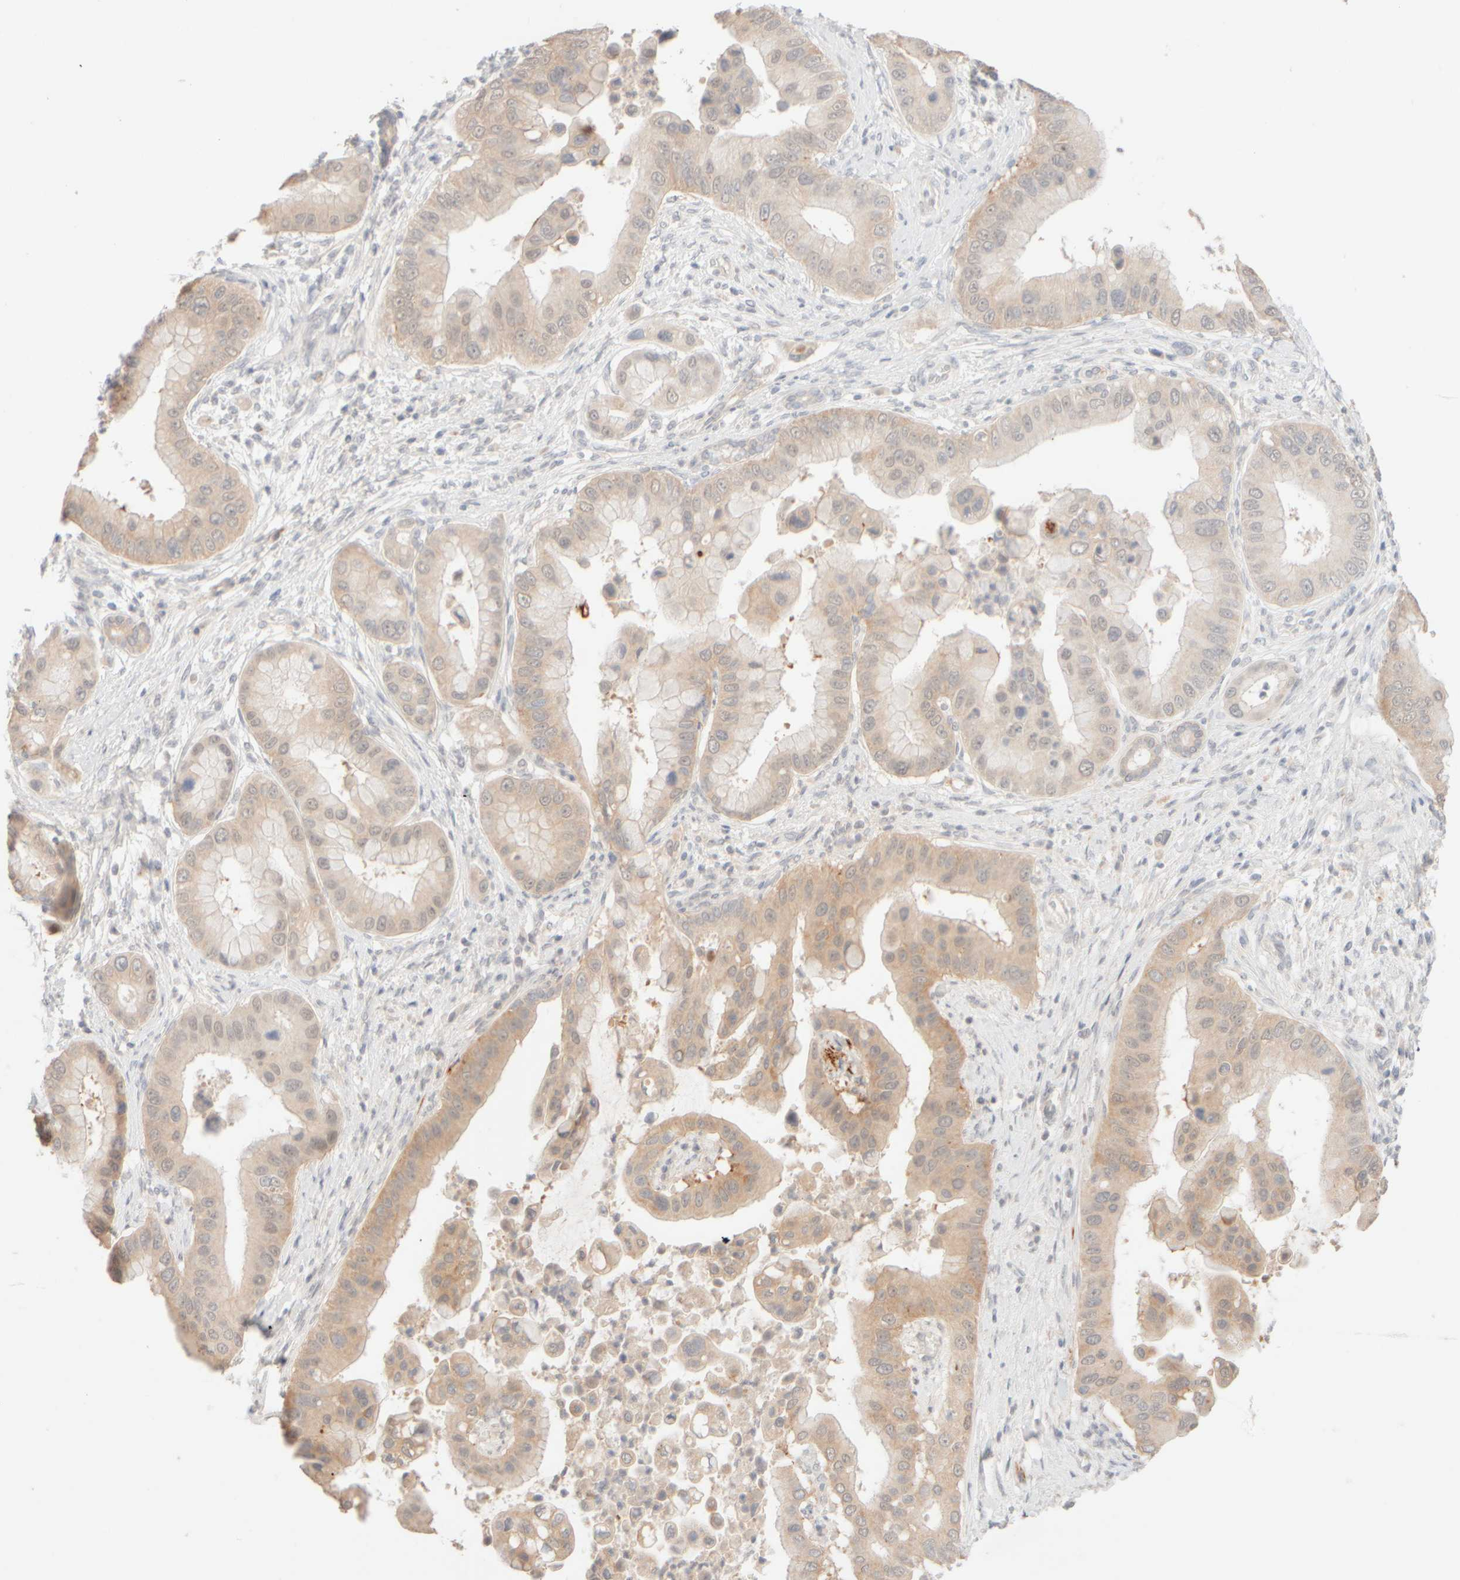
{"staining": {"intensity": "weak", "quantity": "25%-75%", "location": "cytoplasmic/membranous"}, "tissue": "liver cancer", "cell_type": "Tumor cells", "image_type": "cancer", "snomed": [{"axis": "morphology", "description": "Cholangiocarcinoma"}, {"axis": "topography", "description": "Liver"}], "caption": "Liver cholangiocarcinoma stained for a protein (brown) shows weak cytoplasmic/membranous positive positivity in about 25%-75% of tumor cells.", "gene": "SNTB1", "patient": {"sex": "female", "age": 54}}